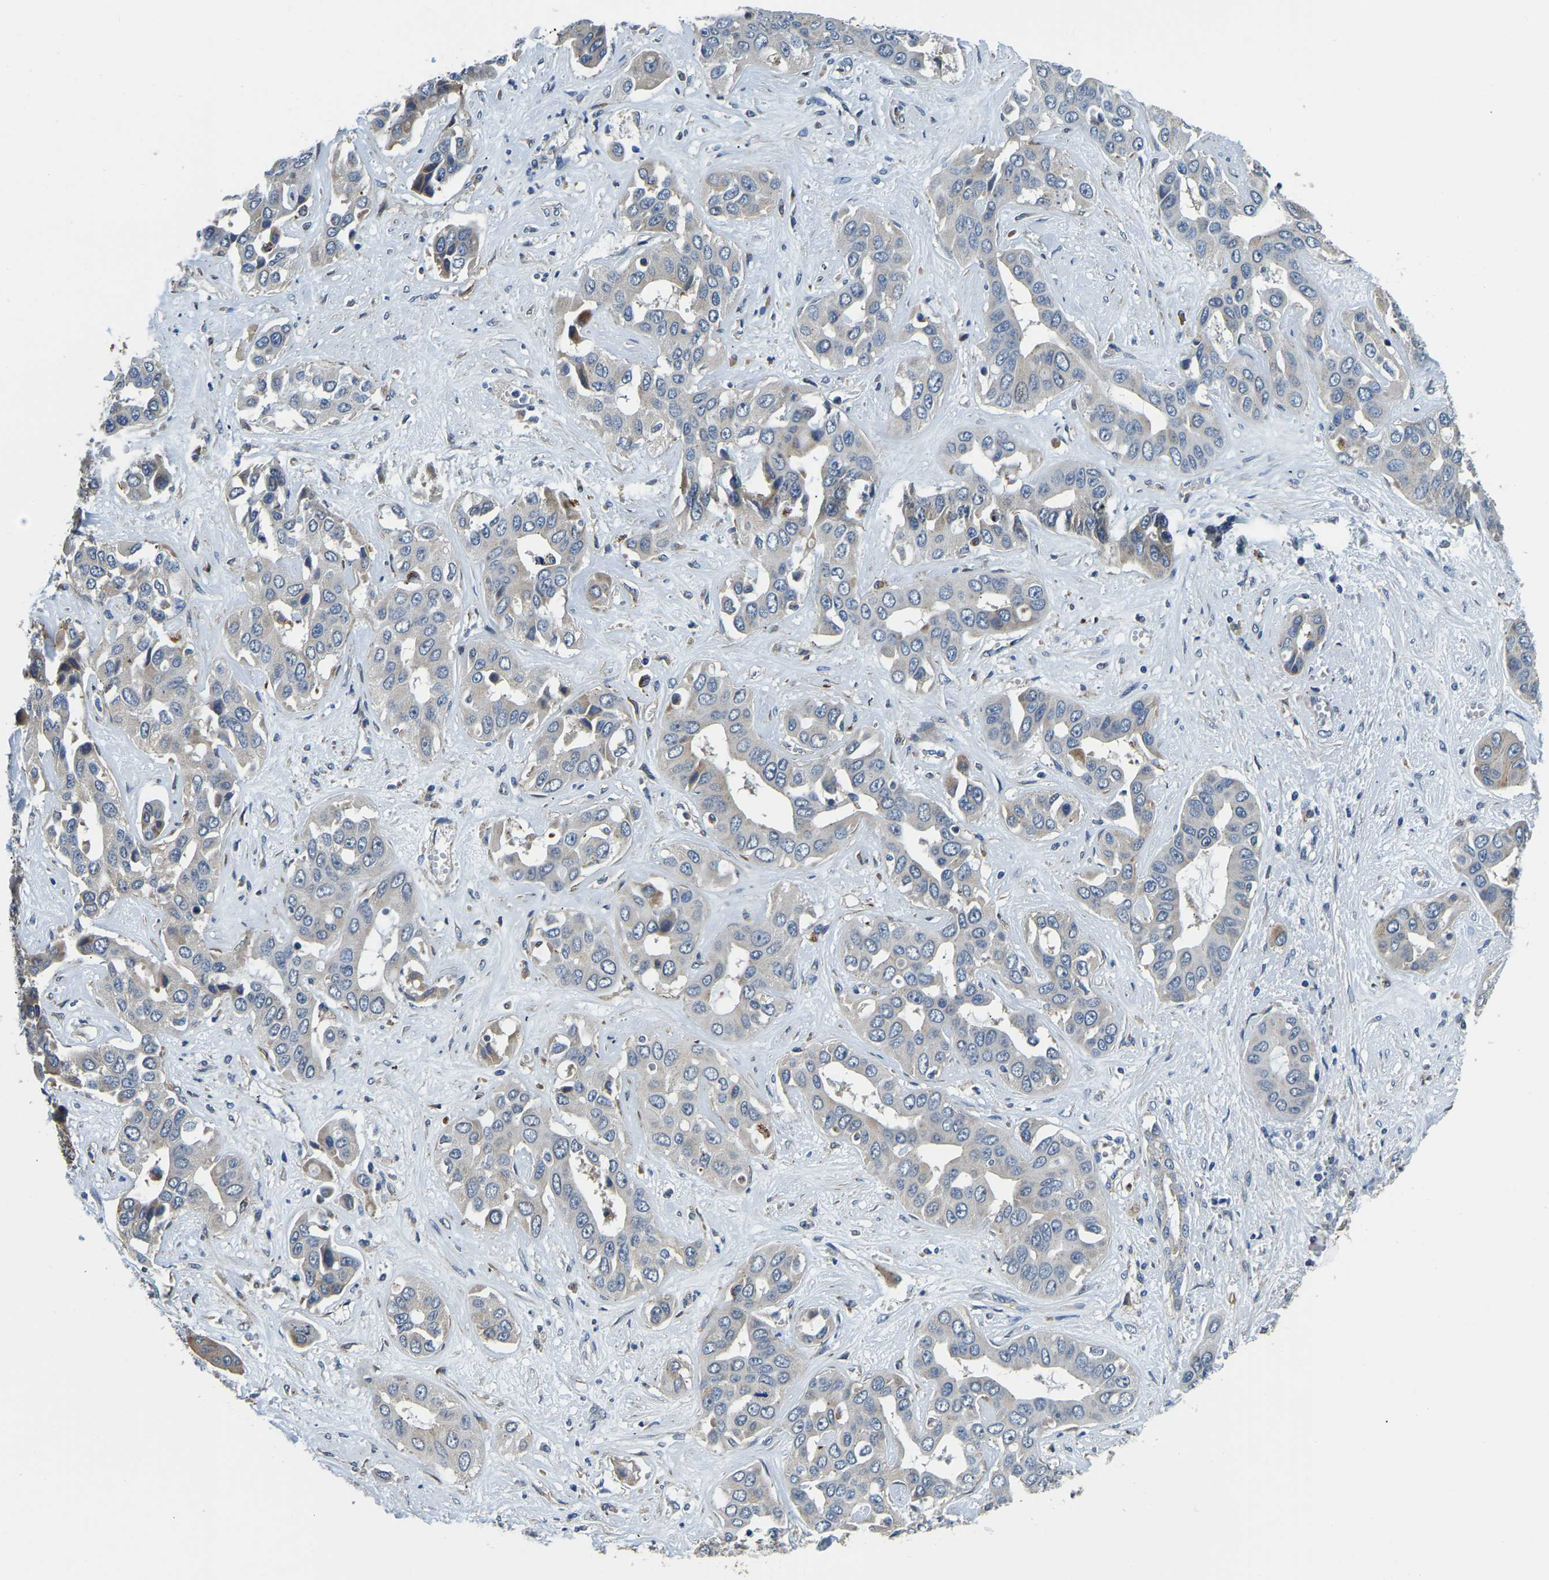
{"staining": {"intensity": "weak", "quantity": "<25%", "location": "cytoplasmic/membranous"}, "tissue": "liver cancer", "cell_type": "Tumor cells", "image_type": "cancer", "snomed": [{"axis": "morphology", "description": "Cholangiocarcinoma"}, {"axis": "topography", "description": "Liver"}], "caption": "Histopathology image shows no significant protein staining in tumor cells of liver cholangiocarcinoma.", "gene": "RNF39", "patient": {"sex": "female", "age": 52}}